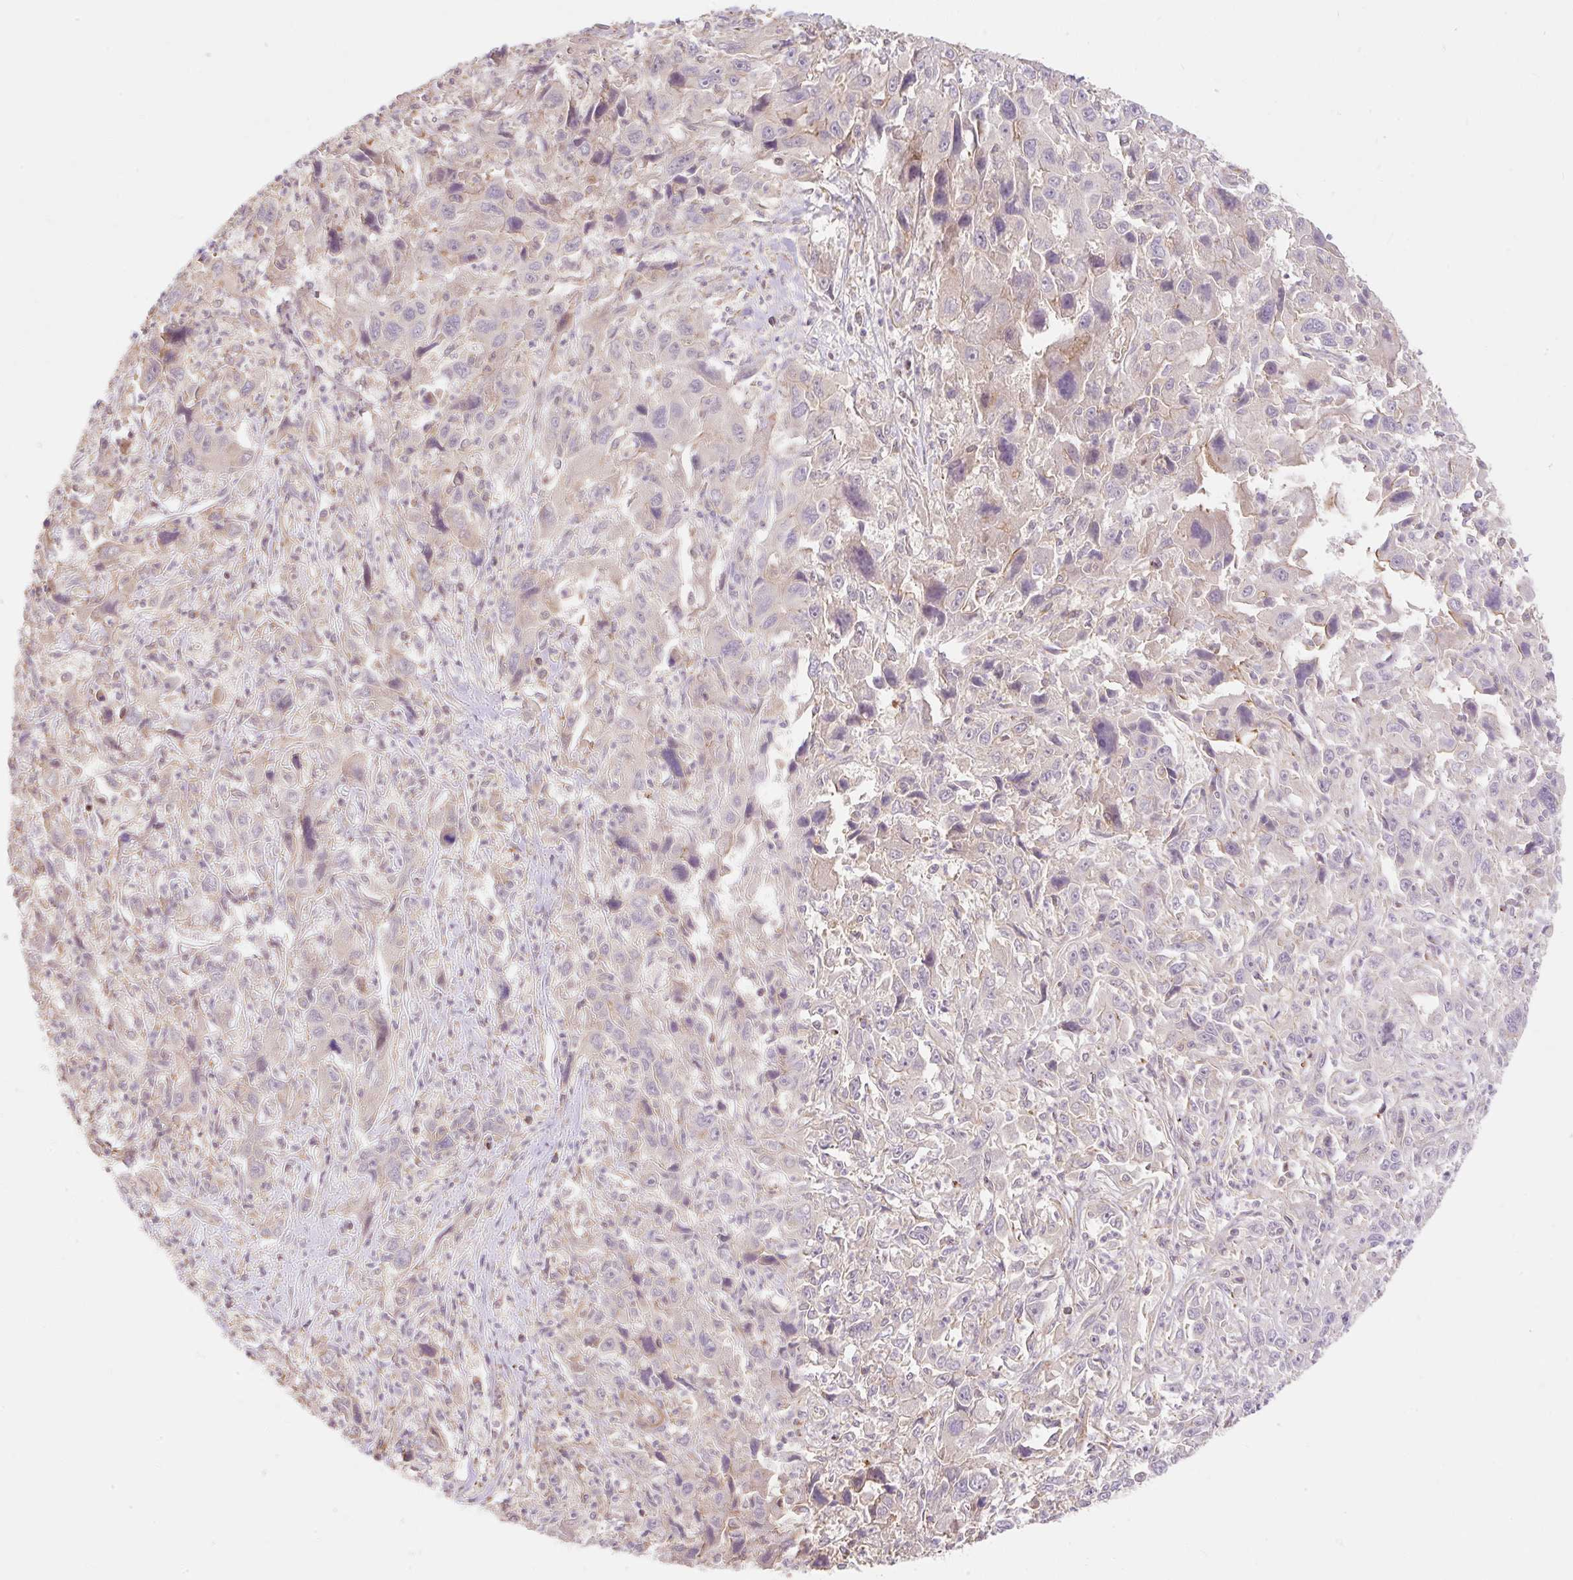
{"staining": {"intensity": "negative", "quantity": "none", "location": "none"}, "tissue": "liver cancer", "cell_type": "Tumor cells", "image_type": "cancer", "snomed": [{"axis": "morphology", "description": "Carcinoma, Hepatocellular, NOS"}, {"axis": "topography", "description": "Liver"}], "caption": "DAB (3,3'-diaminobenzidine) immunohistochemical staining of hepatocellular carcinoma (liver) reveals no significant positivity in tumor cells.", "gene": "EMC10", "patient": {"sex": "male", "age": 63}}